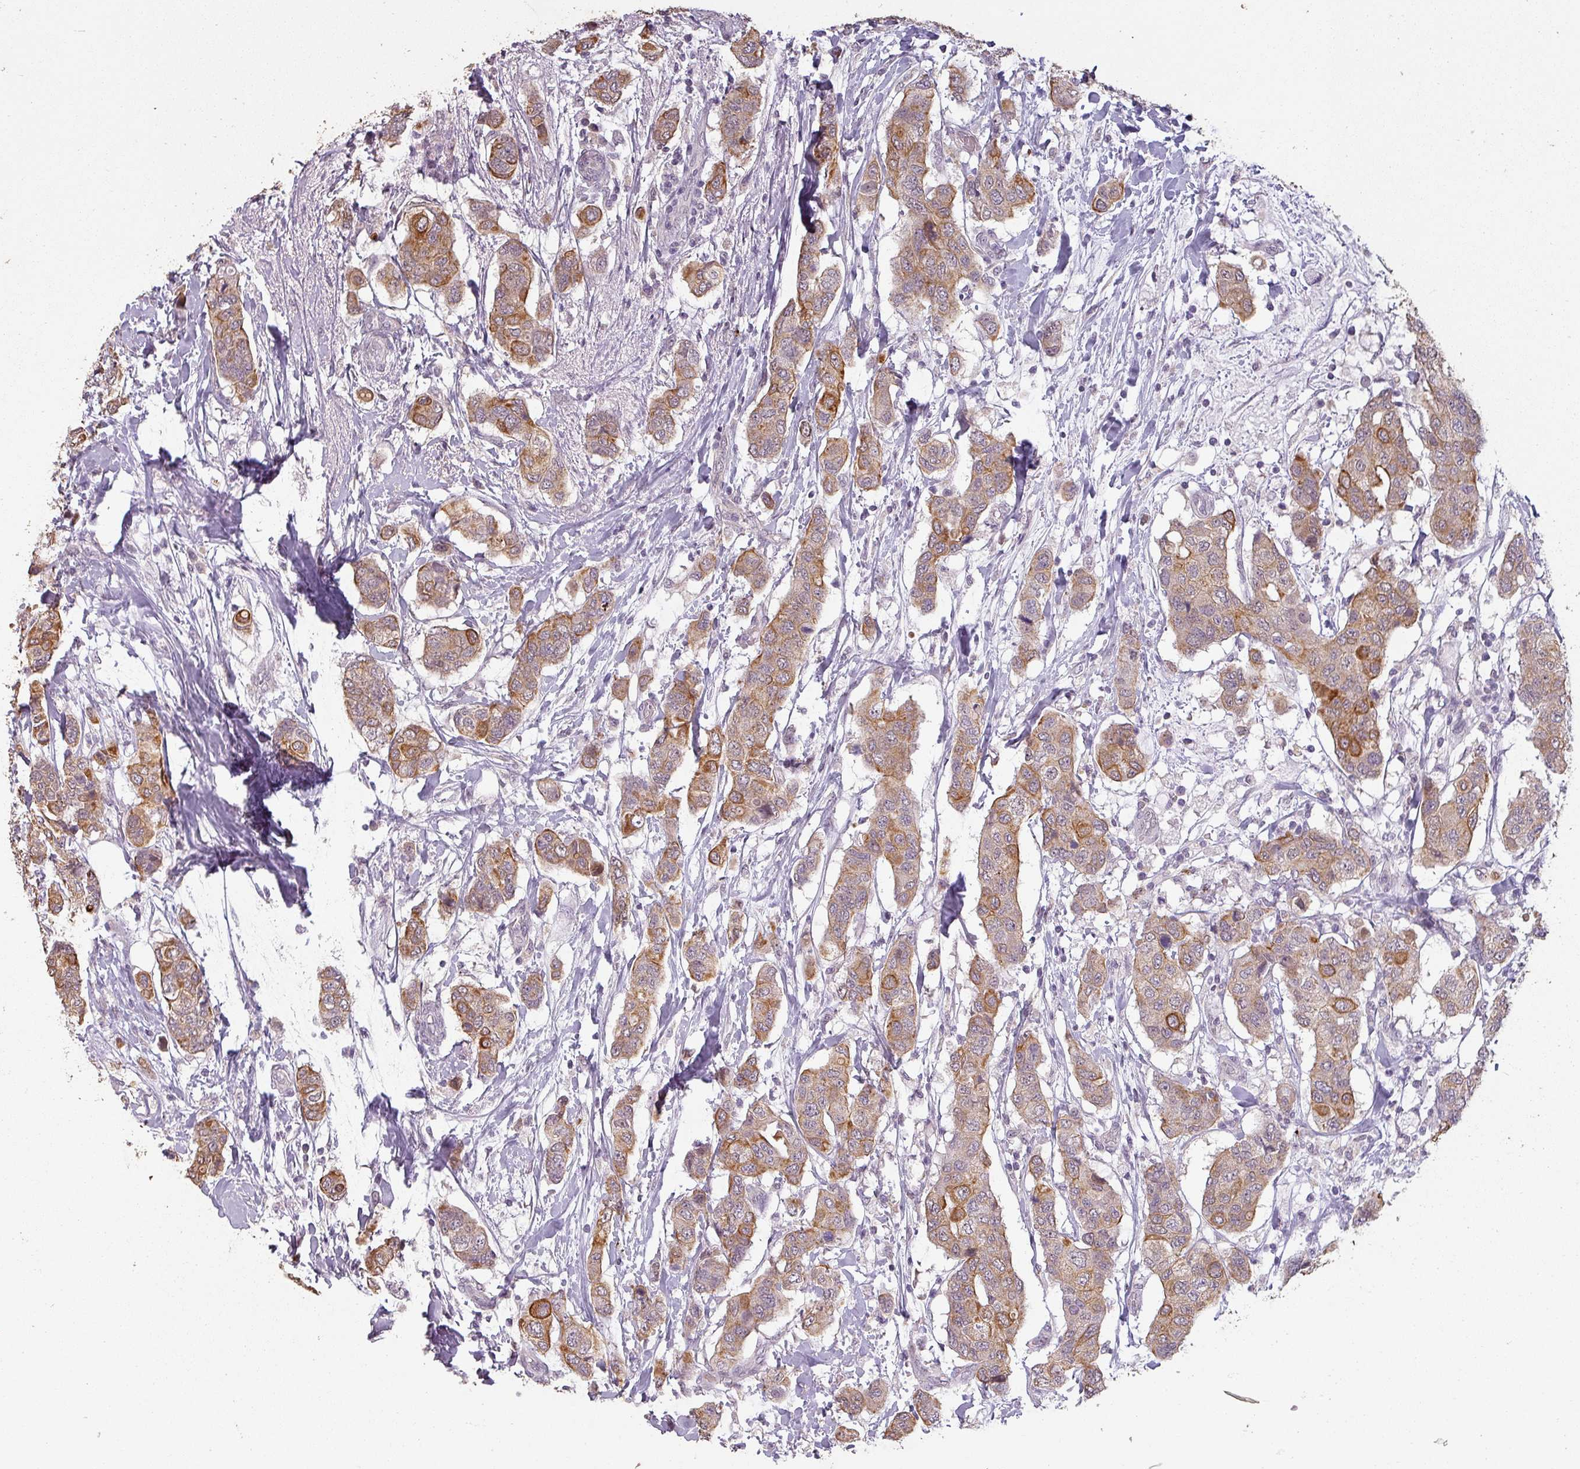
{"staining": {"intensity": "moderate", "quantity": "25%-75%", "location": "cytoplasmic/membranous"}, "tissue": "breast cancer", "cell_type": "Tumor cells", "image_type": "cancer", "snomed": [{"axis": "morphology", "description": "Lobular carcinoma"}, {"axis": "topography", "description": "Breast"}], "caption": "DAB (3,3'-diaminobenzidine) immunohistochemical staining of breast lobular carcinoma shows moderate cytoplasmic/membranous protein positivity in about 25%-75% of tumor cells. (DAB IHC, brown staining for protein, blue staining for nuclei).", "gene": "LYPLA1", "patient": {"sex": "female", "age": 51}}